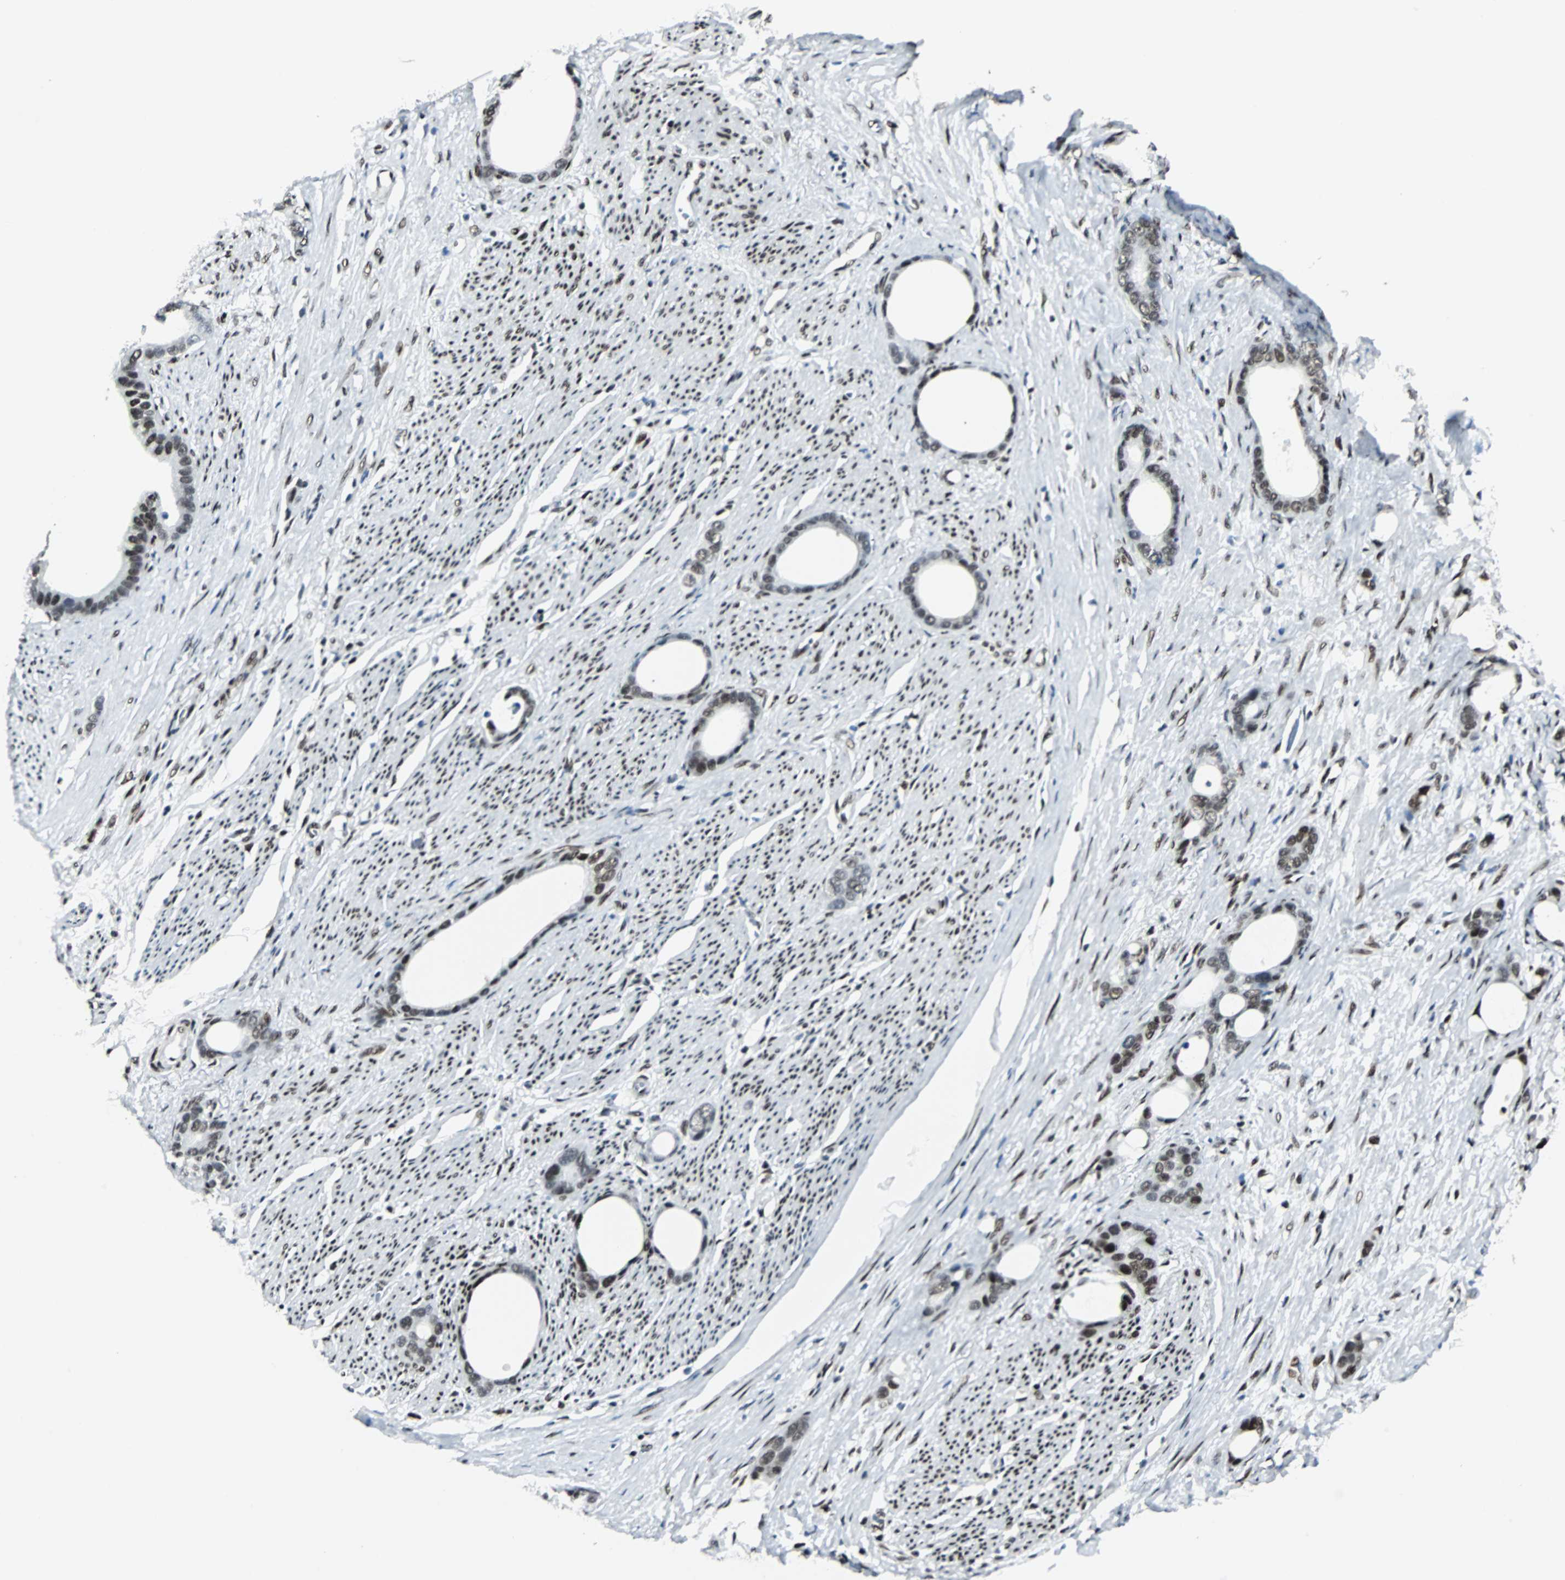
{"staining": {"intensity": "moderate", "quantity": ">75%", "location": "nuclear"}, "tissue": "stomach cancer", "cell_type": "Tumor cells", "image_type": "cancer", "snomed": [{"axis": "morphology", "description": "Adenocarcinoma, NOS"}, {"axis": "topography", "description": "Stomach"}], "caption": "A micrograph of human stomach cancer stained for a protein reveals moderate nuclear brown staining in tumor cells.", "gene": "MEF2D", "patient": {"sex": "female", "age": 75}}